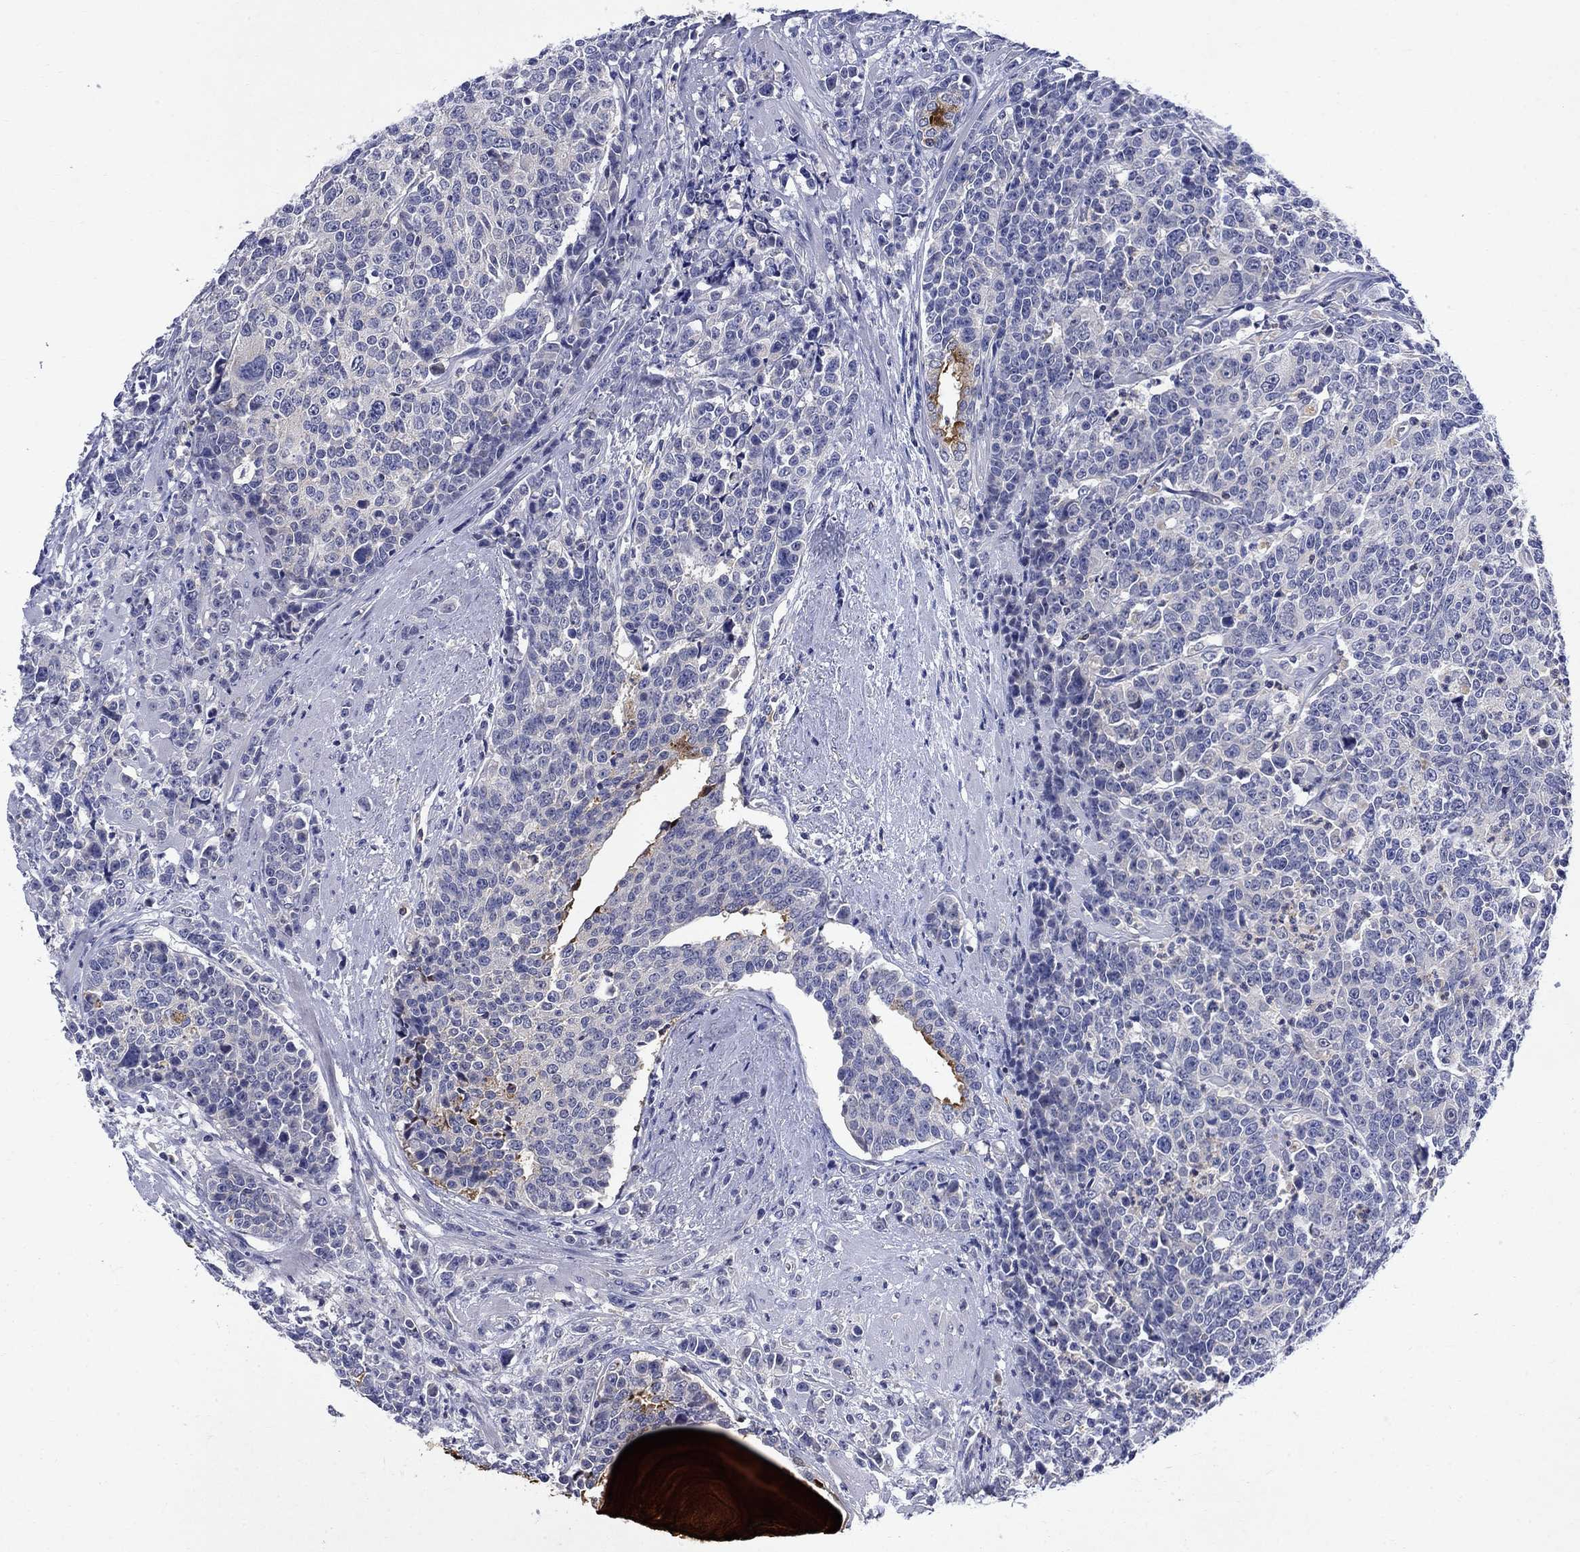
{"staining": {"intensity": "strong", "quantity": "<25%", "location": "cytoplasmic/membranous"}, "tissue": "prostate cancer", "cell_type": "Tumor cells", "image_type": "cancer", "snomed": [{"axis": "morphology", "description": "Adenocarcinoma, NOS"}, {"axis": "topography", "description": "Prostate"}], "caption": "Immunohistochemistry (IHC) (DAB (3,3'-diaminobenzidine)) staining of human prostate cancer (adenocarcinoma) shows strong cytoplasmic/membranous protein expression in about <25% of tumor cells.", "gene": "STAB2", "patient": {"sex": "male", "age": 67}}